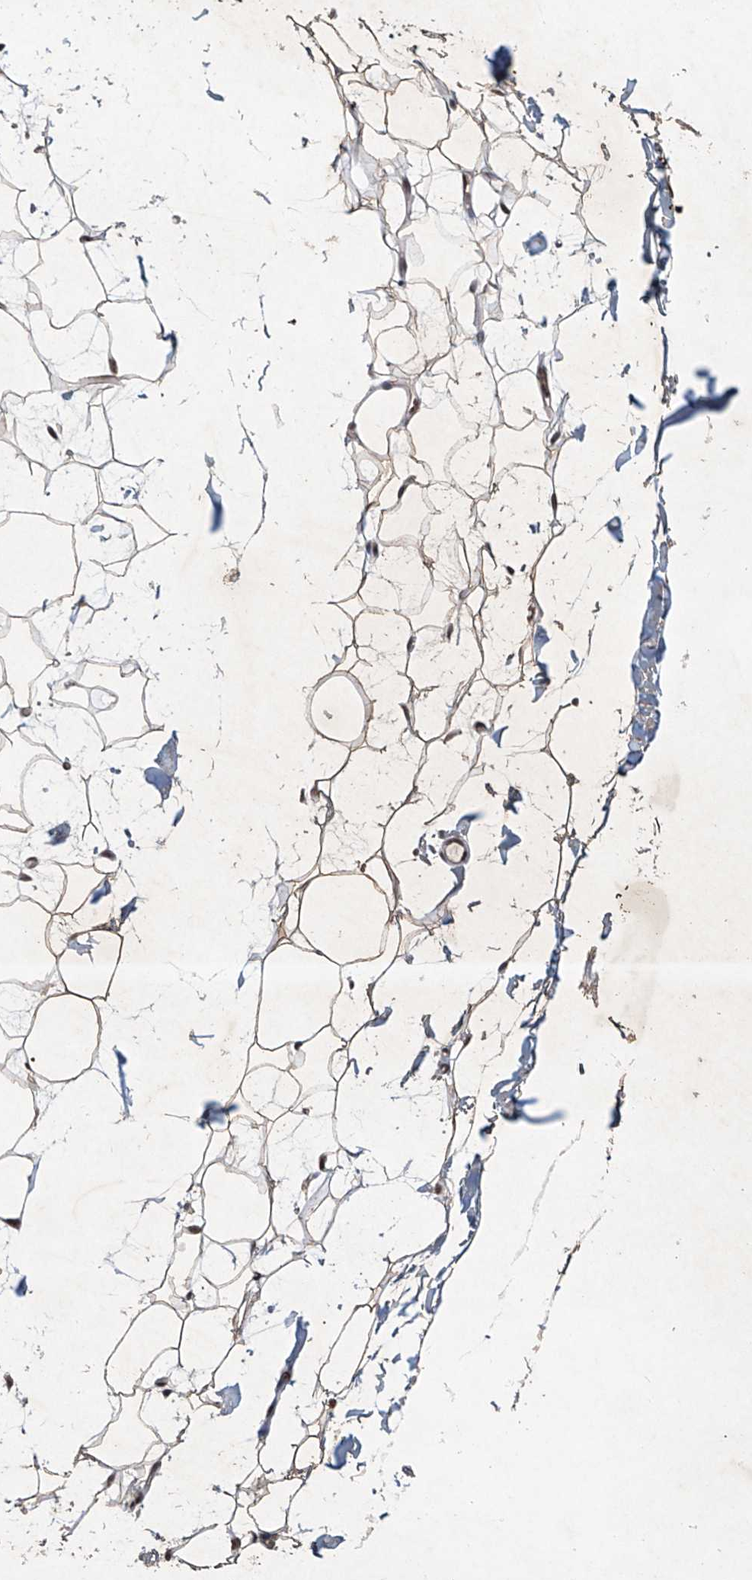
{"staining": {"intensity": "weak", "quantity": ">75%", "location": "cytoplasmic/membranous"}, "tissue": "adipose tissue", "cell_type": "Adipocytes", "image_type": "normal", "snomed": [{"axis": "morphology", "description": "Normal tissue, NOS"}, {"axis": "topography", "description": "Breast"}], "caption": "A brown stain highlights weak cytoplasmic/membranous expression of a protein in adipocytes of benign human adipose tissue.", "gene": "ZNF470", "patient": {"sex": "female", "age": 23}}